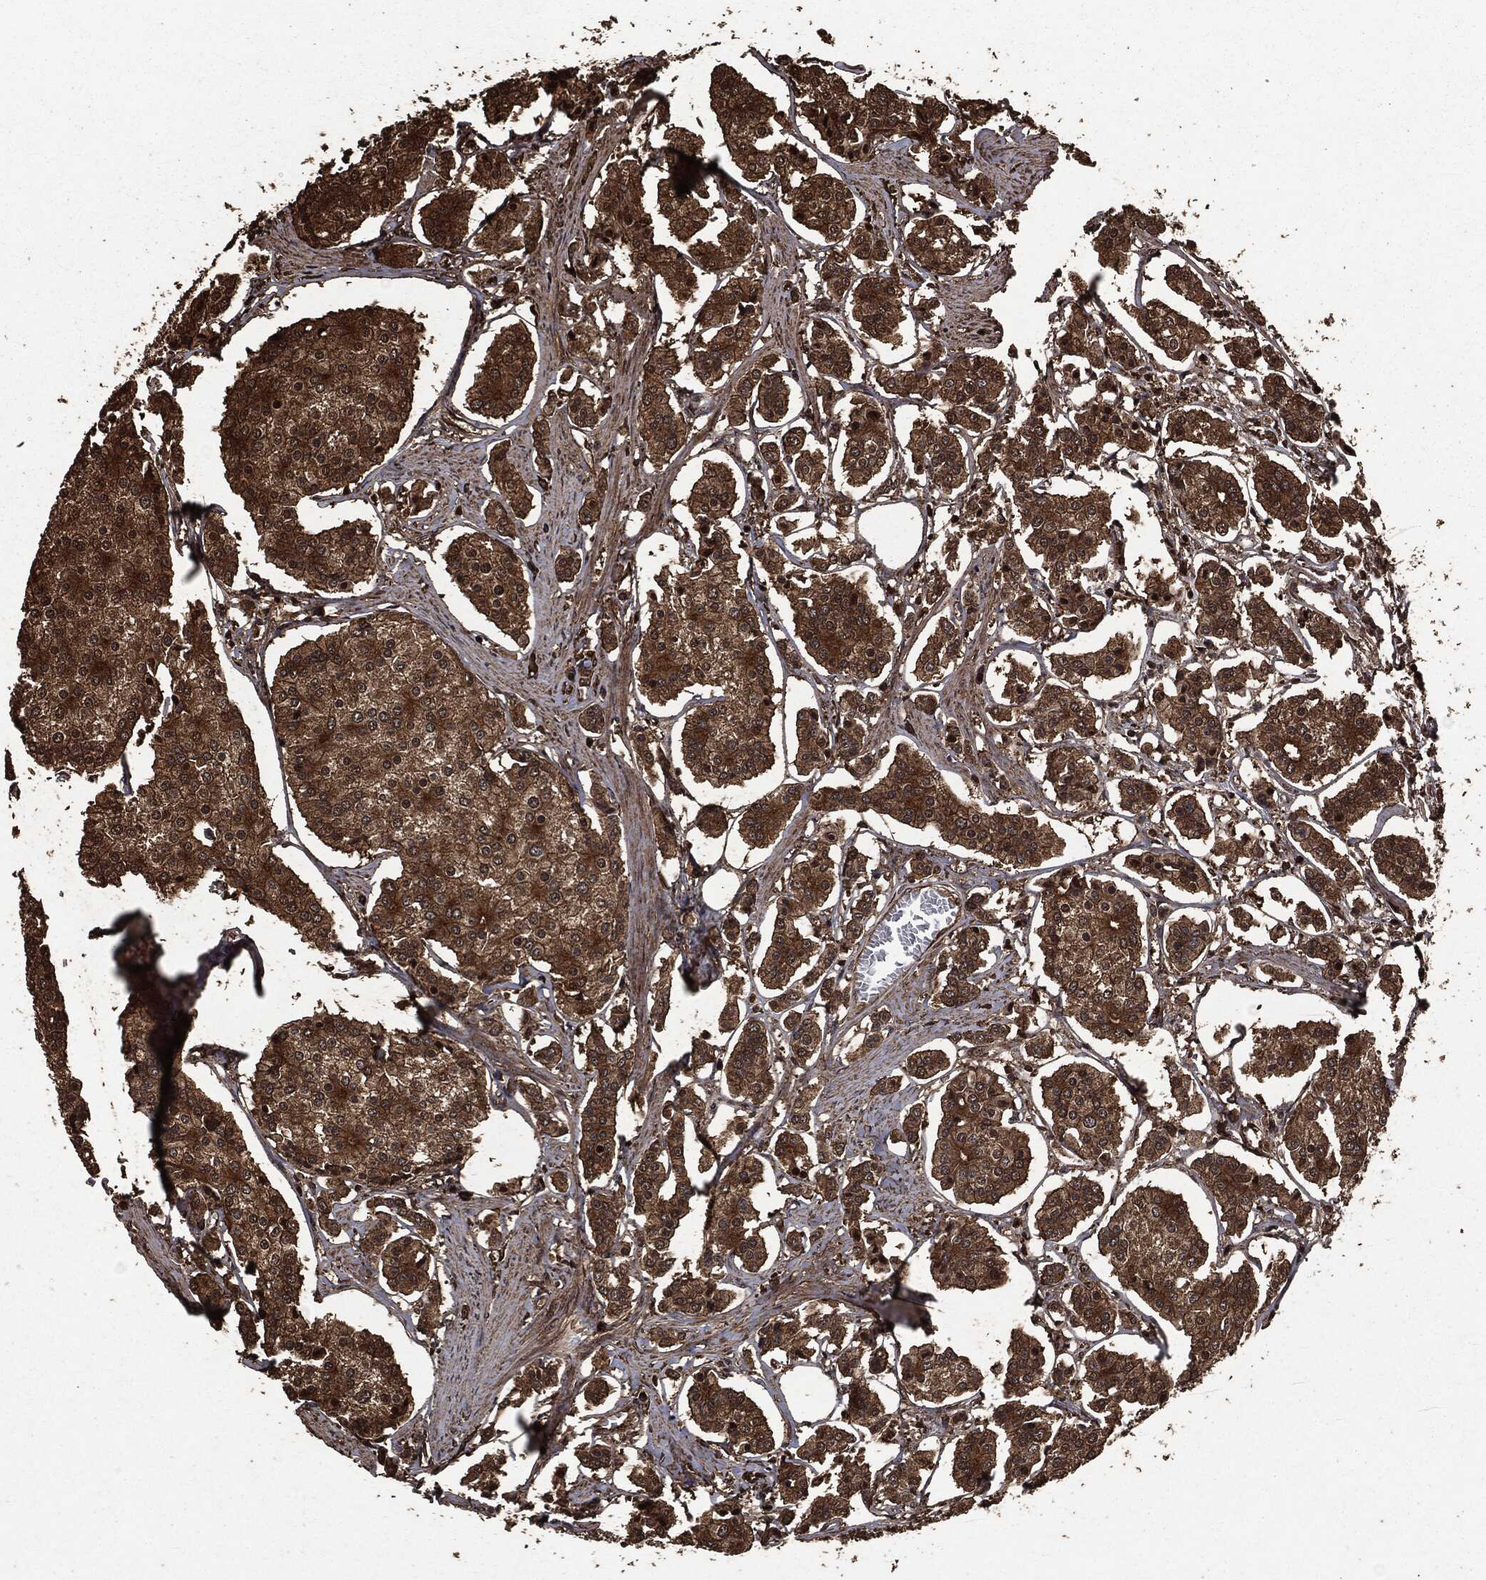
{"staining": {"intensity": "strong", "quantity": "25%-75%", "location": "cytoplasmic/membranous,nuclear"}, "tissue": "carcinoid", "cell_type": "Tumor cells", "image_type": "cancer", "snomed": [{"axis": "morphology", "description": "Carcinoid, malignant, NOS"}, {"axis": "topography", "description": "Small intestine"}], "caption": "Brown immunohistochemical staining in human carcinoid (malignant) shows strong cytoplasmic/membranous and nuclear expression in about 25%-75% of tumor cells. The staining was performed using DAB (3,3'-diaminobenzidine) to visualize the protein expression in brown, while the nuclei were stained in blue with hematoxylin (Magnification: 20x).", "gene": "HRAS", "patient": {"sex": "female", "age": 65}}